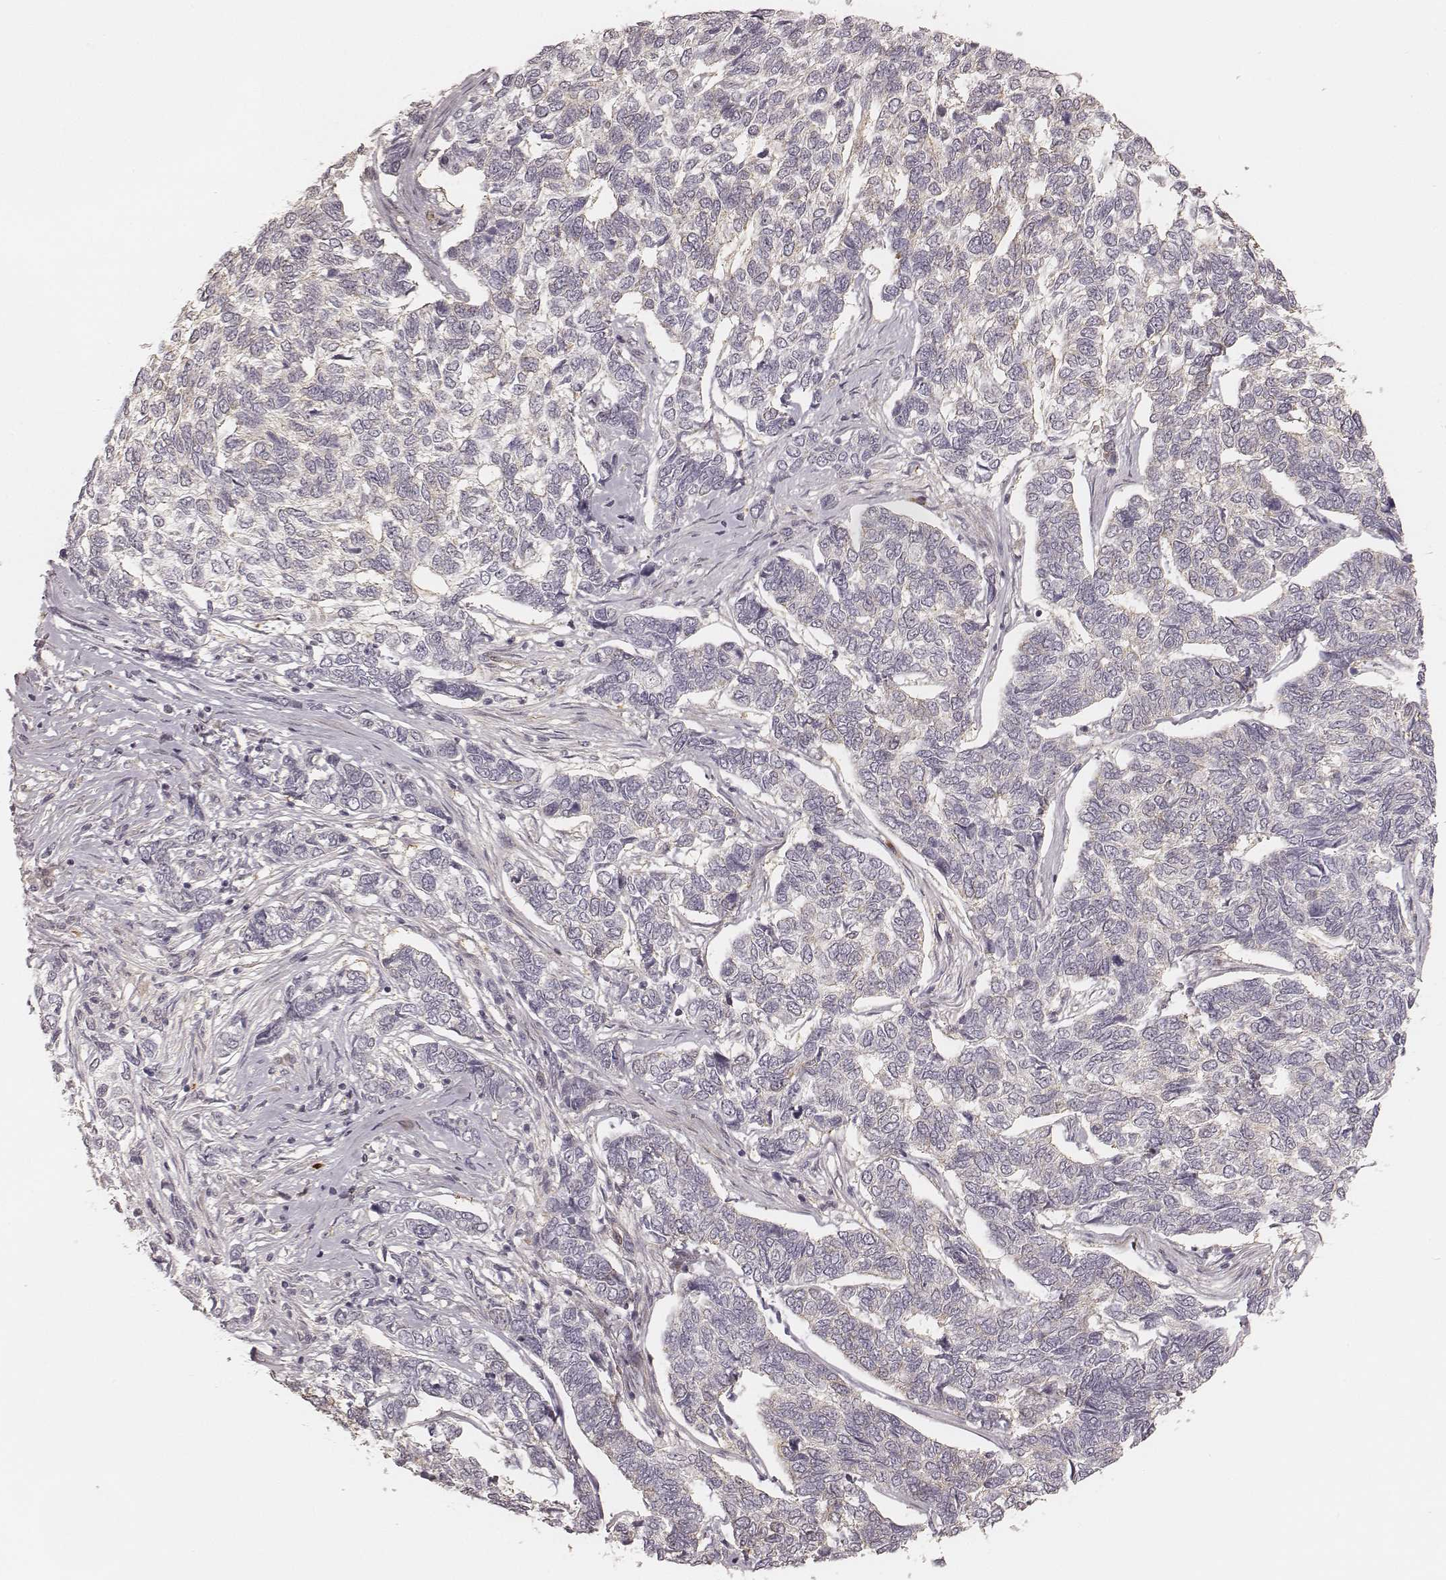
{"staining": {"intensity": "negative", "quantity": "none", "location": "none"}, "tissue": "skin cancer", "cell_type": "Tumor cells", "image_type": "cancer", "snomed": [{"axis": "morphology", "description": "Basal cell carcinoma"}, {"axis": "topography", "description": "Skin"}], "caption": "There is no significant positivity in tumor cells of skin cancer.", "gene": "GORASP2", "patient": {"sex": "female", "age": 65}}